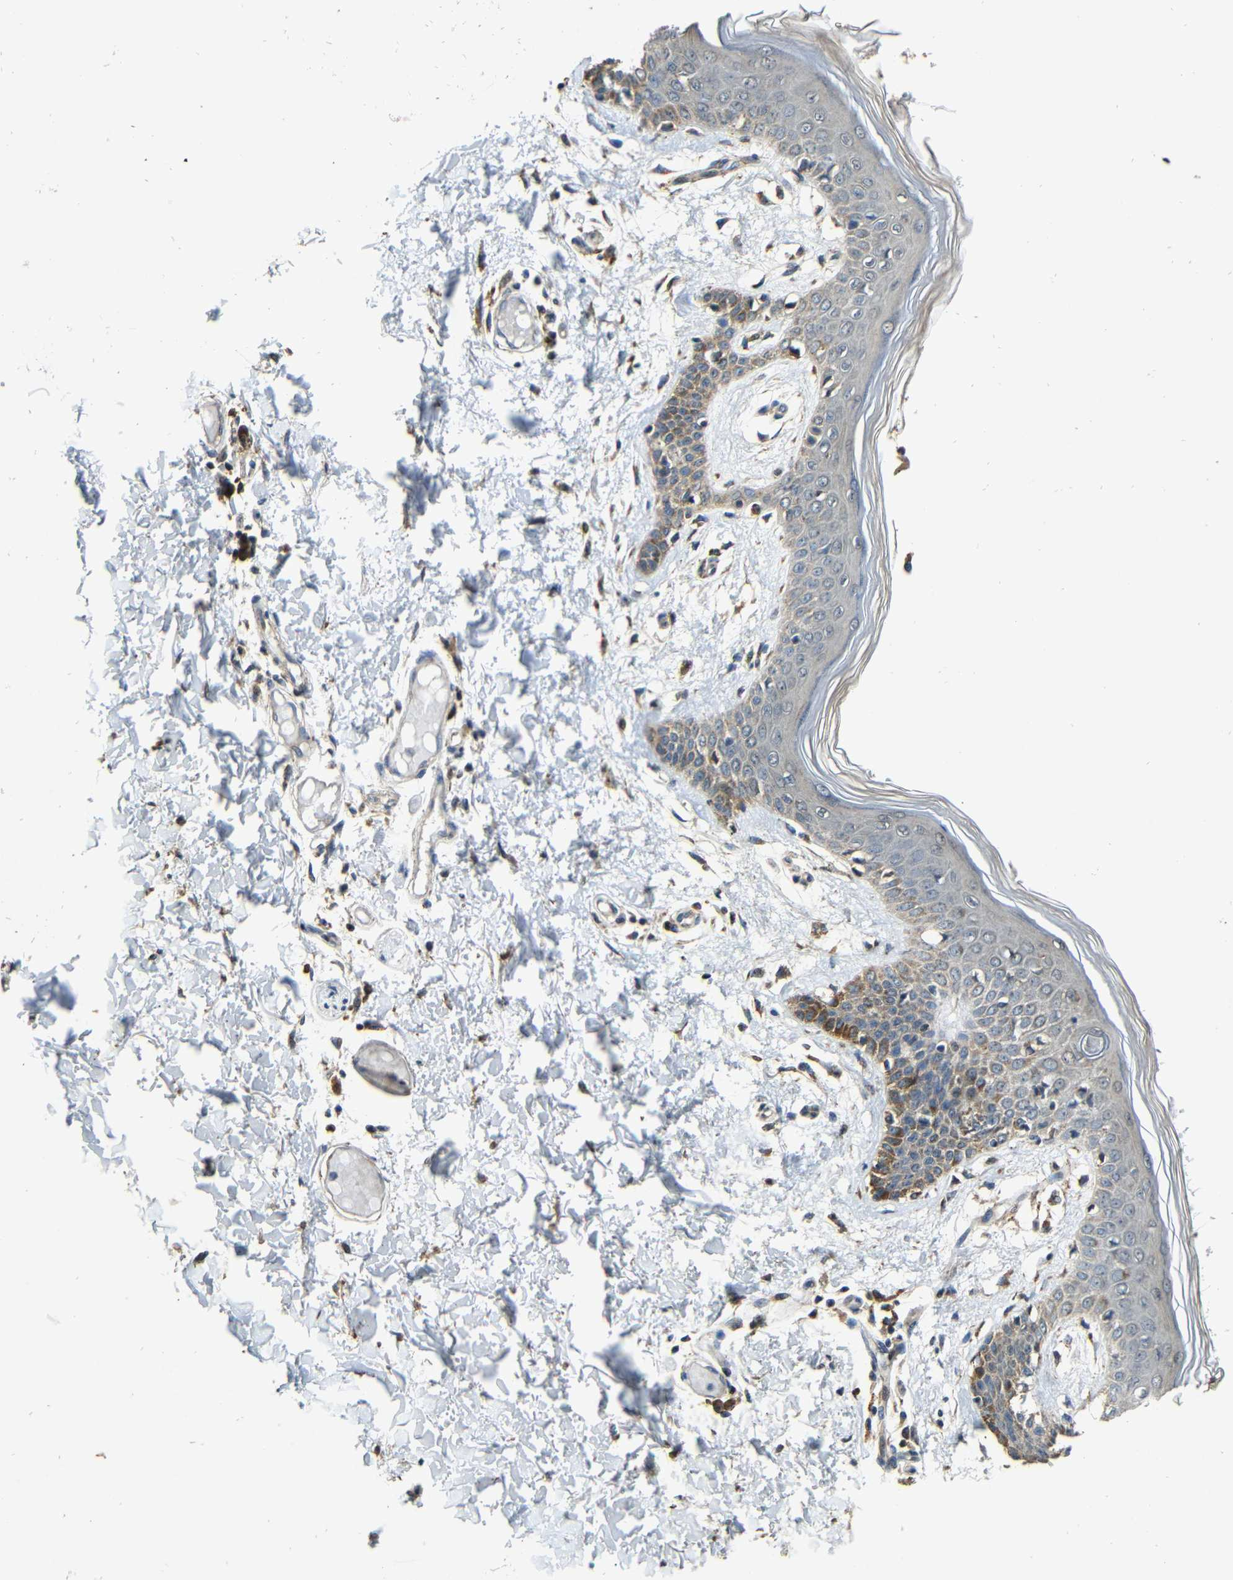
{"staining": {"intensity": "moderate", "quantity": ">75%", "location": "cytoplasmic/membranous"}, "tissue": "skin", "cell_type": "Fibroblasts", "image_type": "normal", "snomed": [{"axis": "morphology", "description": "Normal tissue, NOS"}, {"axis": "topography", "description": "Skin"}], "caption": "Immunohistochemical staining of benign skin shows moderate cytoplasmic/membranous protein positivity in approximately >75% of fibroblasts.", "gene": "KAZALD1", "patient": {"sex": "male", "age": 53}}